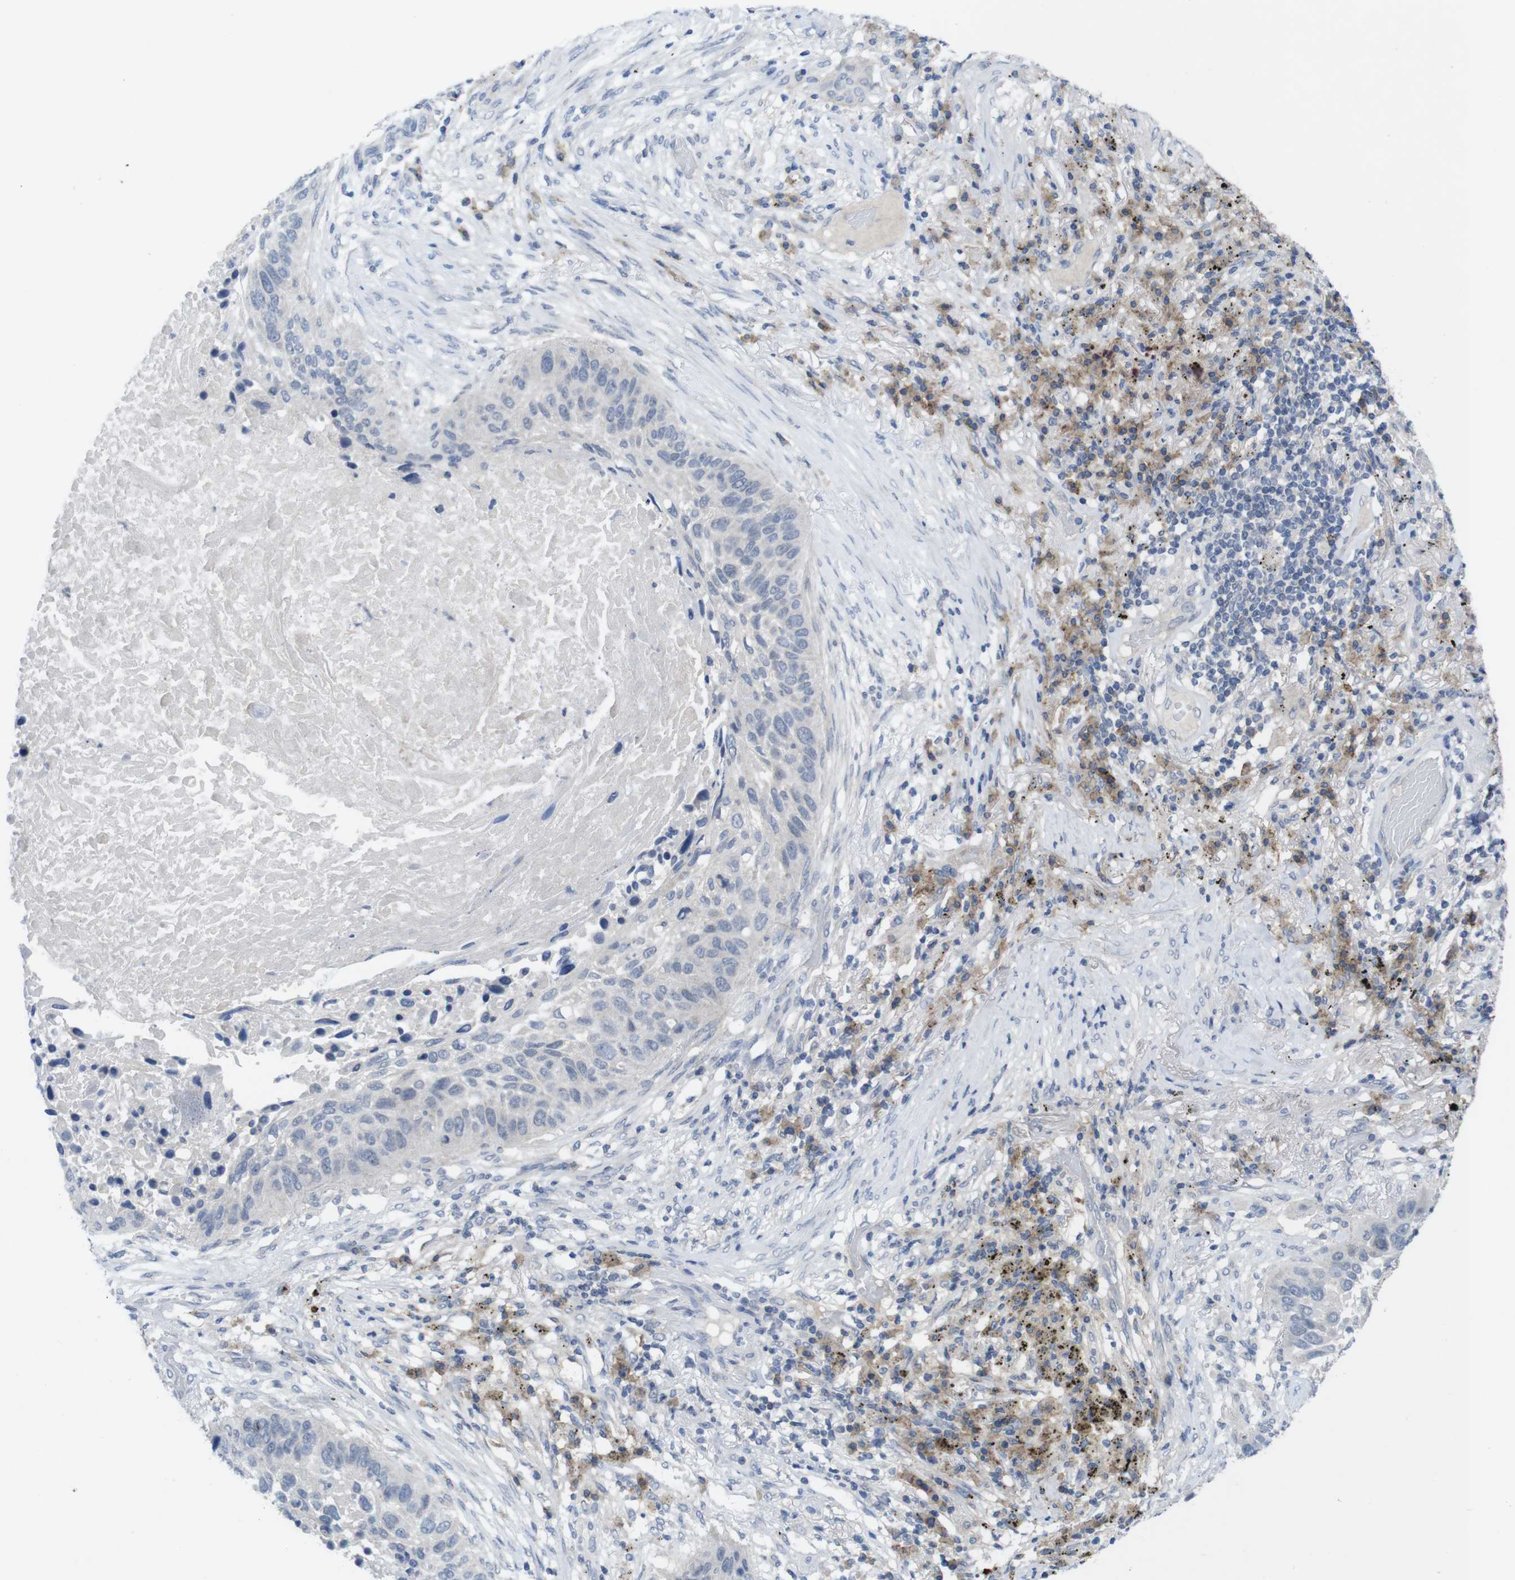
{"staining": {"intensity": "negative", "quantity": "none", "location": "none"}, "tissue": "lung cancer", "cell_type": "Tumor cells", "image_type": "cancer", "snomed": [{"axis": "morphology", "description": "Squamous cell carcinoma, NOS"}, {"axis": "topography", "description": "Lung"}], "caption": "DAB immunohistochemical staining of human lung cancer demonstrates no significant positivity in tumor cells.", "gene": "SLAMF7", "patient": {"sex": "male", "age": 57}}